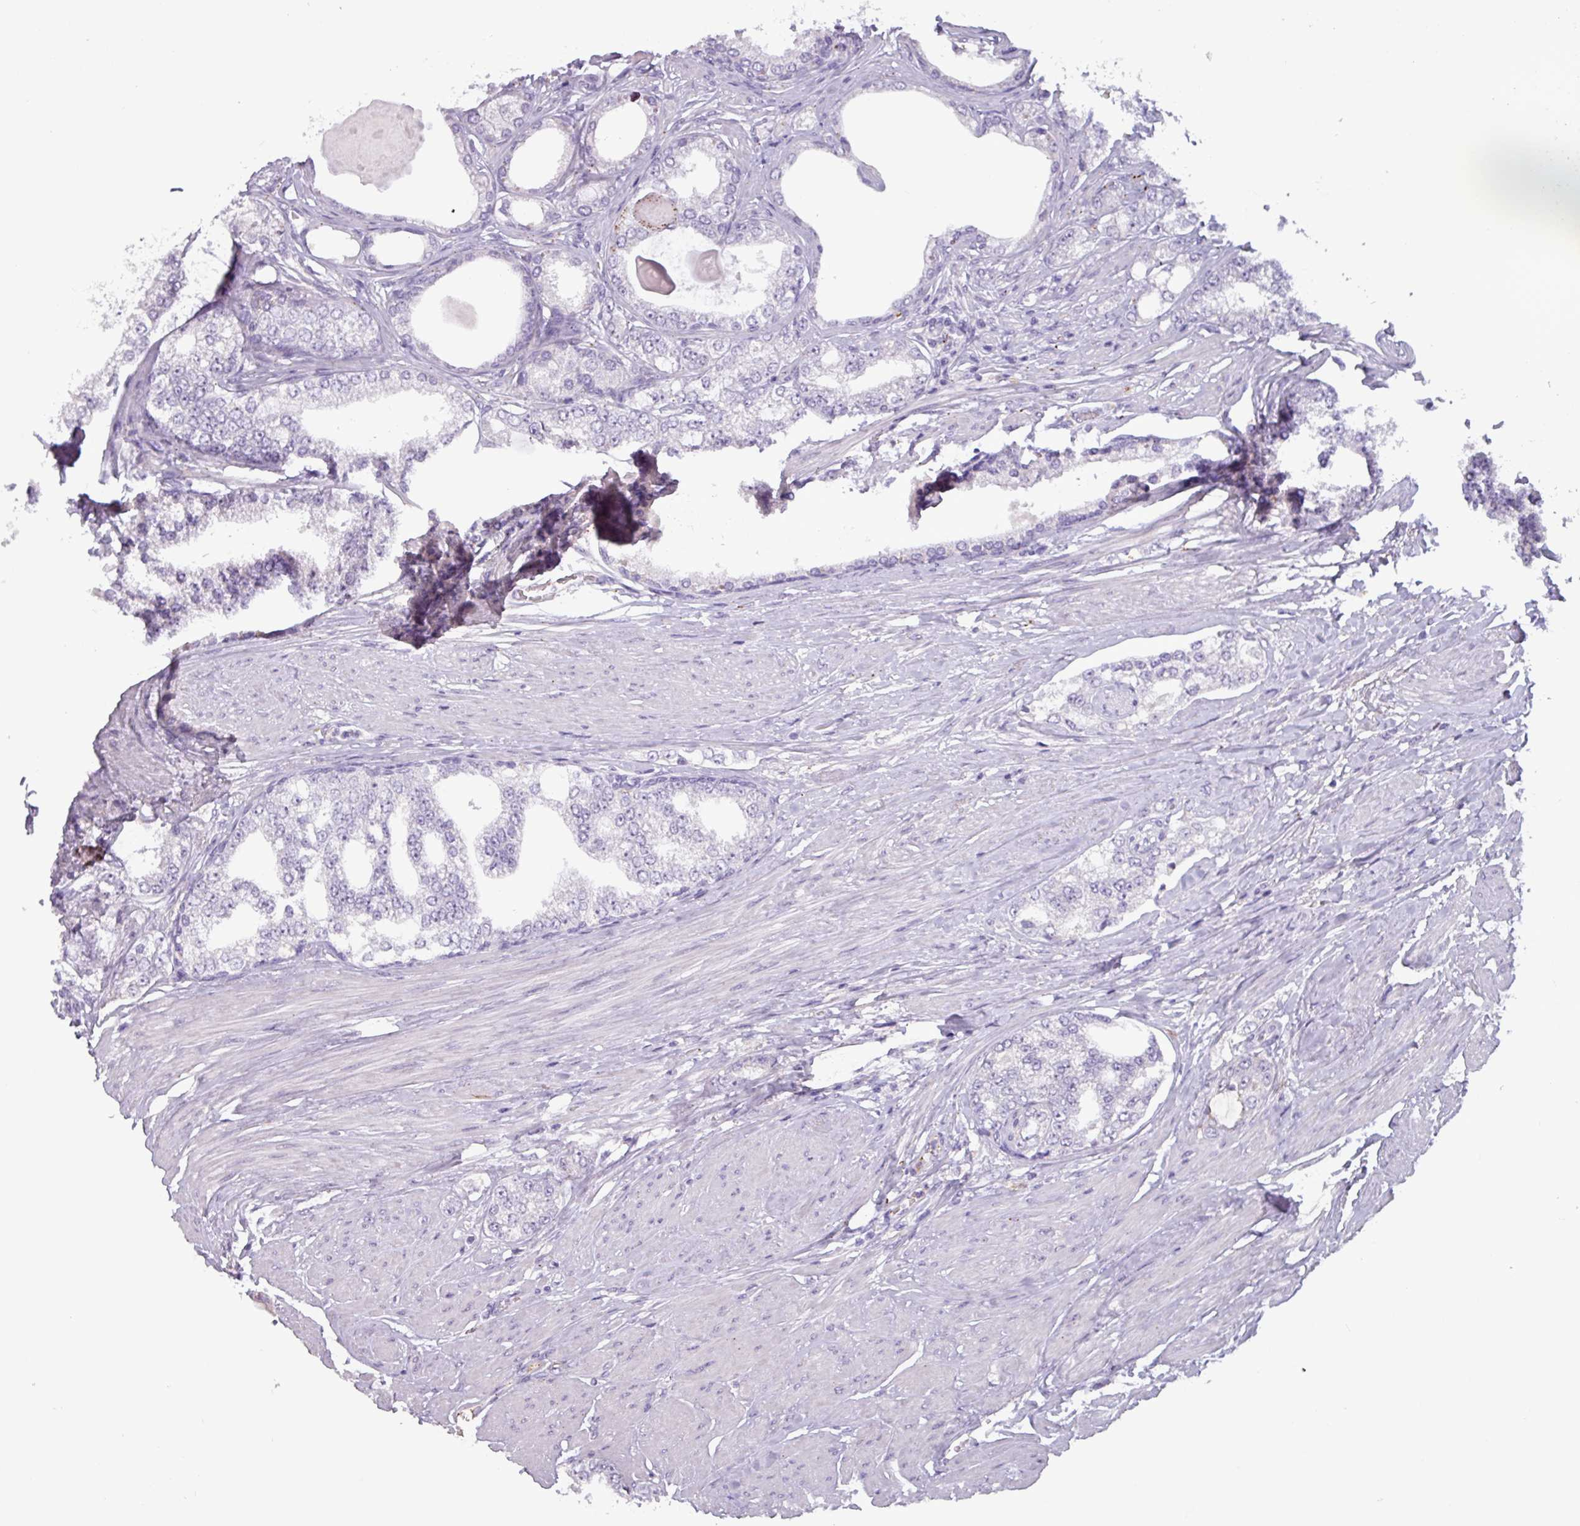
{"staining": {"intensity": "negative", "quantity": "none", "location": "none"}, "tissue": "prostate cancer", "cell_type": "Tumor cells", "image_type": "cancer", "snomed": [{"axis": "morphology", "description": "Adenocarcinoma, High grade"}, {"axis": "topography", "description": "Prostate"}], "caption": "A histopathology image of prostate cancer (high-grade adenocarcinoma) stained for a protein shows no brown staining in tumor cells.", "gene": "PLIN2", "patient": {"sex": "male", "age": 64}}